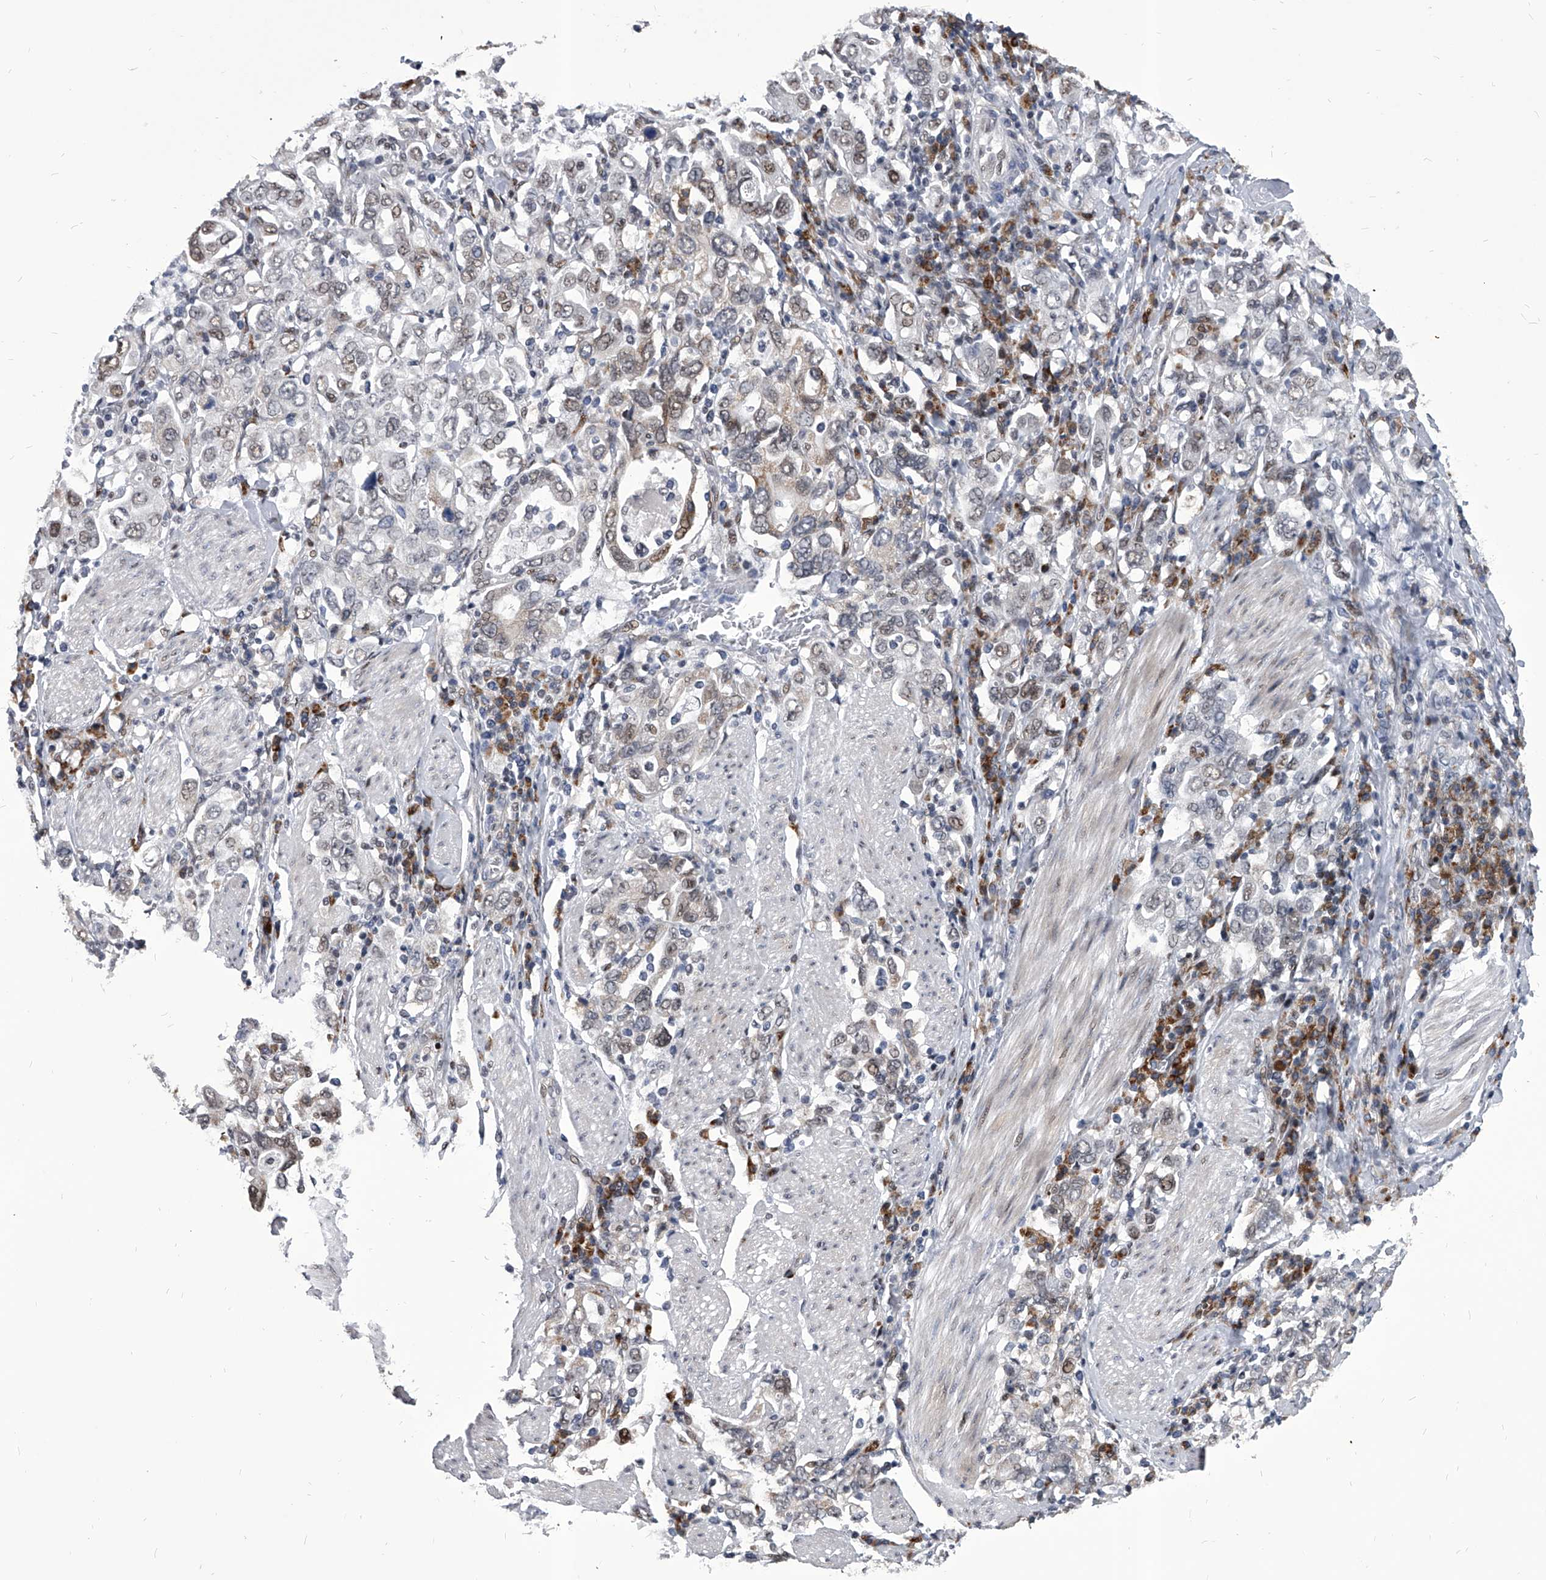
{"staining": {"intensity": "weak", "quantity": "<25%", "location": "nuclear"}, "tissue": "stomach cancer", "cell_type": "Tumor cells", "image_type": "cancer", "snomed": [{"axis": "morphology", "description": "Adenocarcinoma, NOS"}, {"axis": "topography", "description": "Stomach, upper"}], "caption": "Adenocarcinoma (stomach) stained for a protein using immunohistochemistry (IHC) reveals no expression tumor cells.", "gene": "CMTR1", "patient": {"sex": "male", "age": 62}}